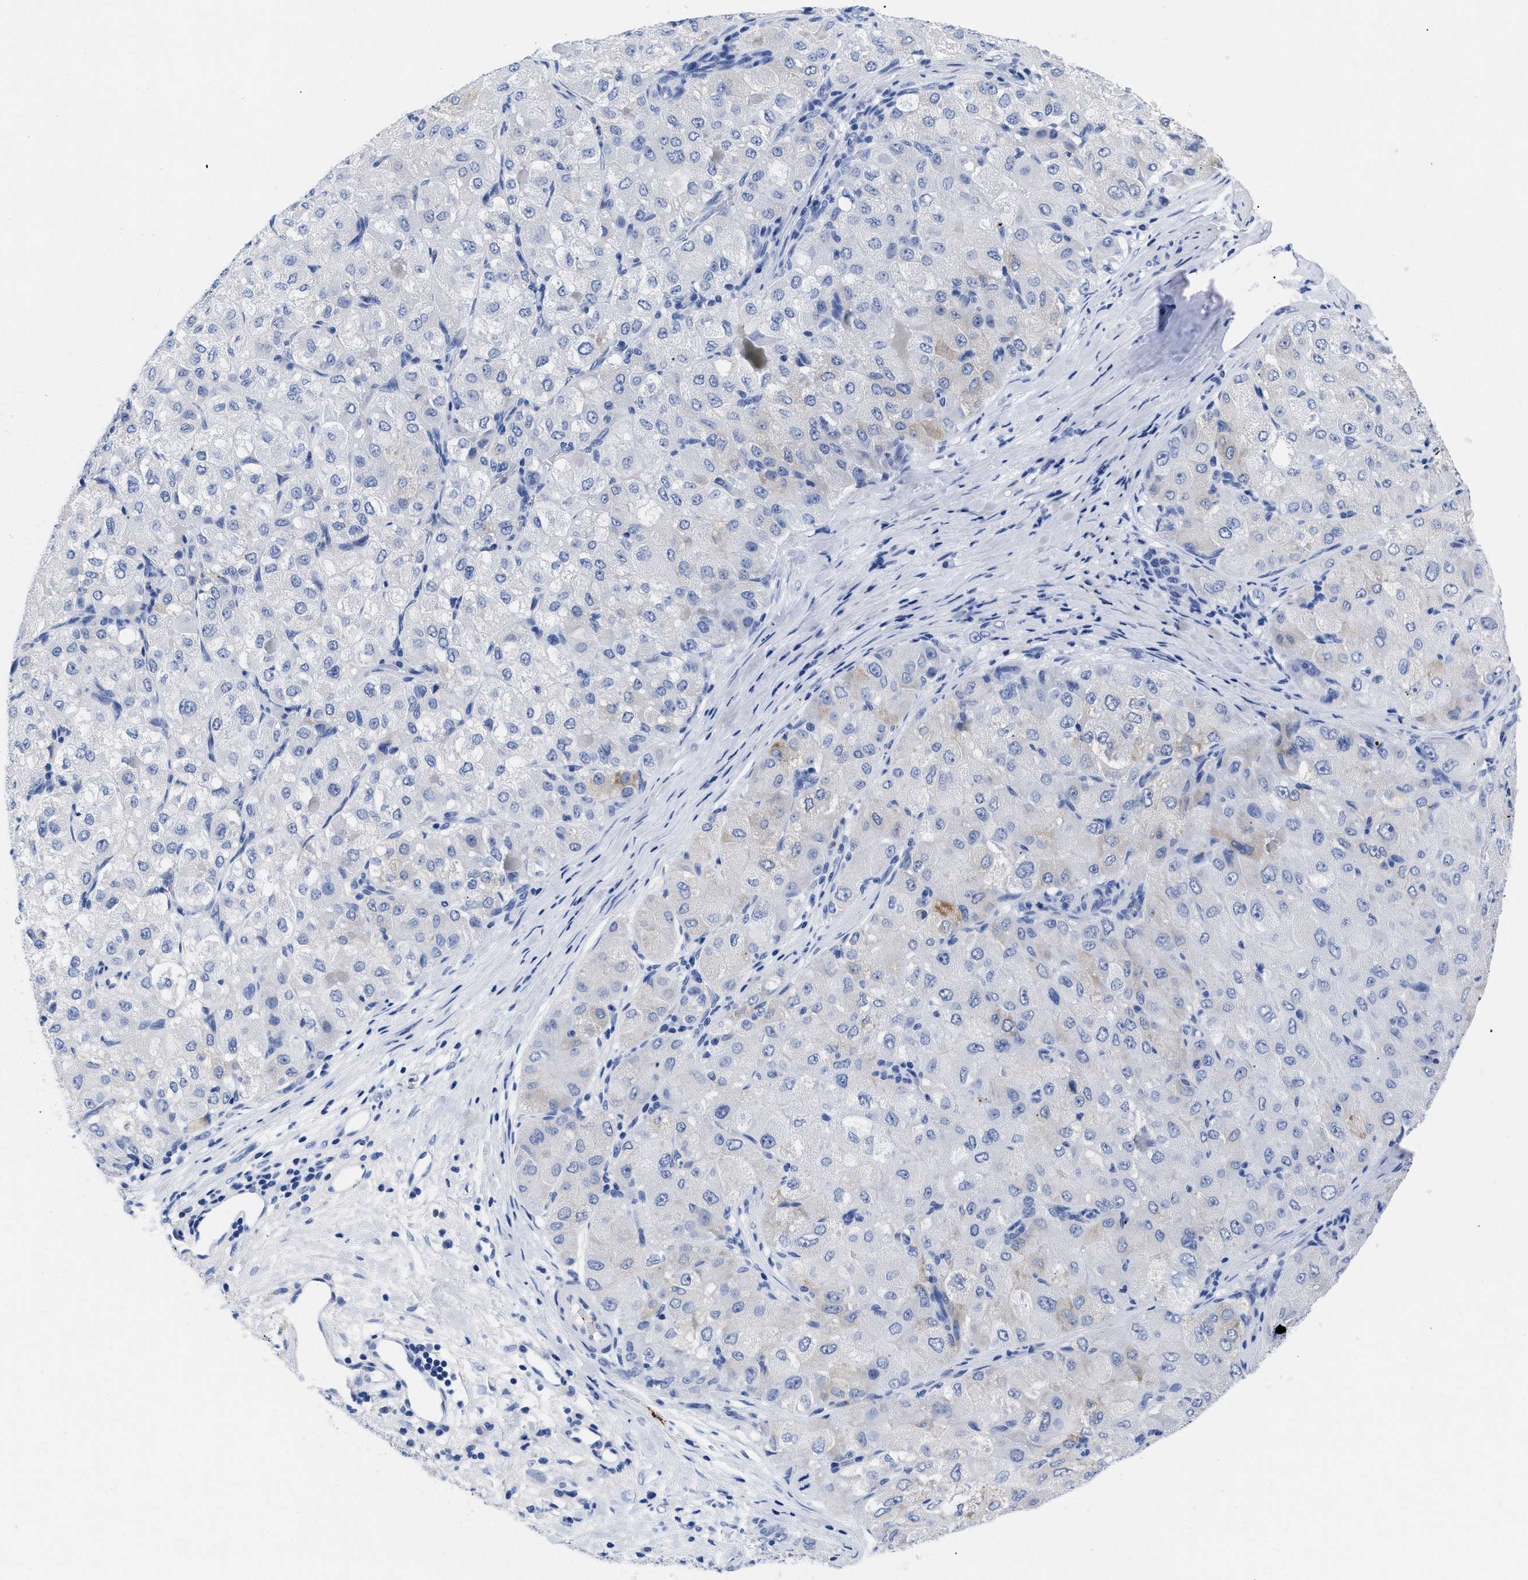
{"staining": {"intensity": "negative", "quantity": "none", "location": "none"}, "tissue": "liver cancer", "cell_type": "Tumor cells", "image_type": "cancer", "snomed": [{"axis": "morphology", "description": "Carcinoma, Hepatocellular, NOS"}, {"axis": "topography", "description": "Liver"}], "caption": "Immunohistochemistry (IHC) of hepatocellular carcinoma (liver) reveals no expression in tumor cells.", "gene": "TREML1", "patient": {"sex": "male", "age": 80}}